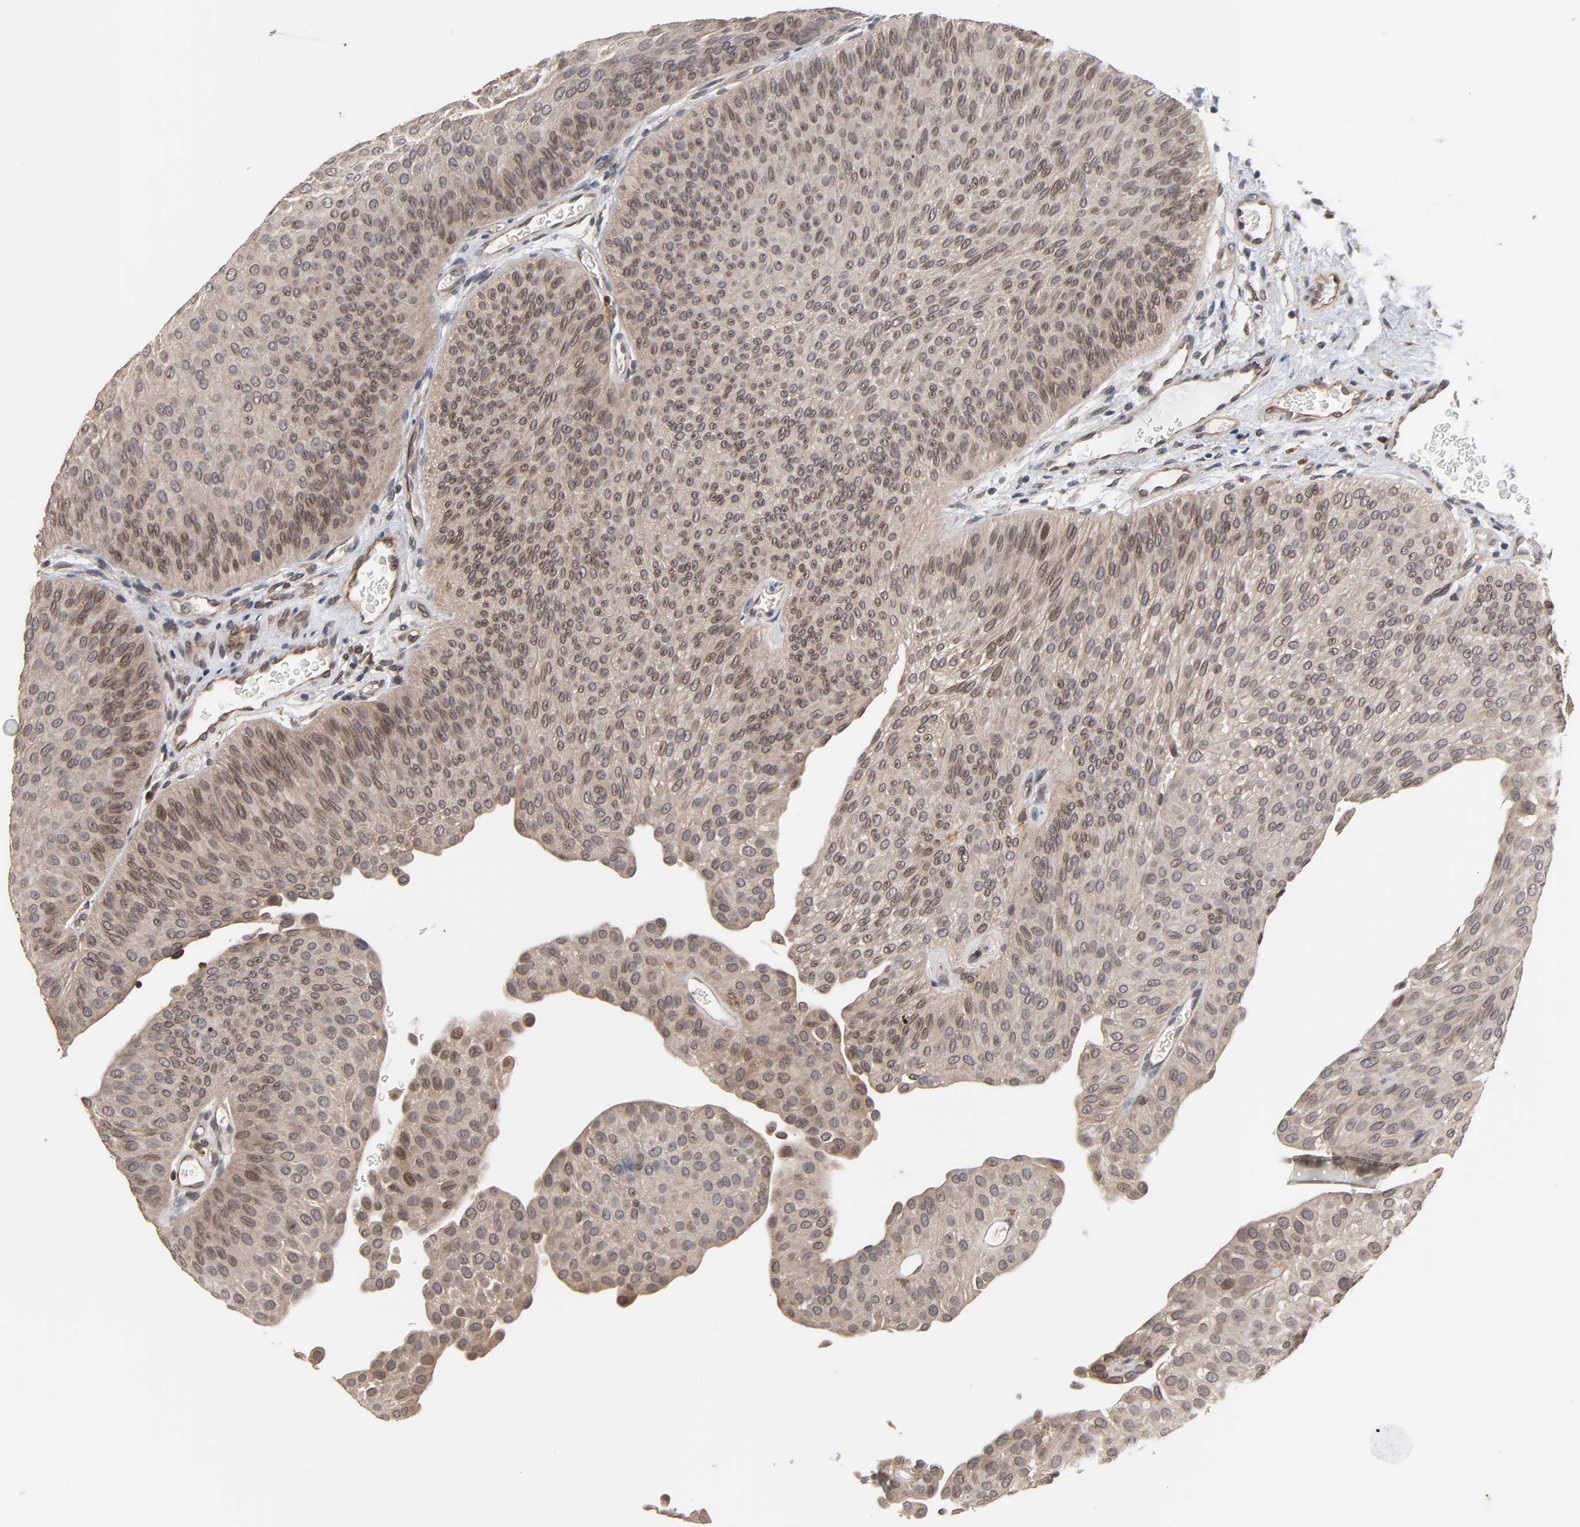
{"staining": {"intensity": "moderate", "quantity": ">75%", "location": "cytoplasmic/membranous,nuclear"}, "tissue": "urothelial cancer", "cell_type": "Tumor cells", "image_type": "cancer", "snomed": [{"axis": "morphology", "description": "Urothelial carcinoma, Low grade"}, {"axis": "topography", "description": "Urinary bladder"}], "caption": "Approximately >75% of tumor cells in urothelial carcinoma (low-grade) demonstrate moderate cytoplasmic/membranous and nuclear protein positivity as visualized by brown immunohistochemical staining.", "gene": "CCDC175", "patient": {"sex": "female", "age": 60}}